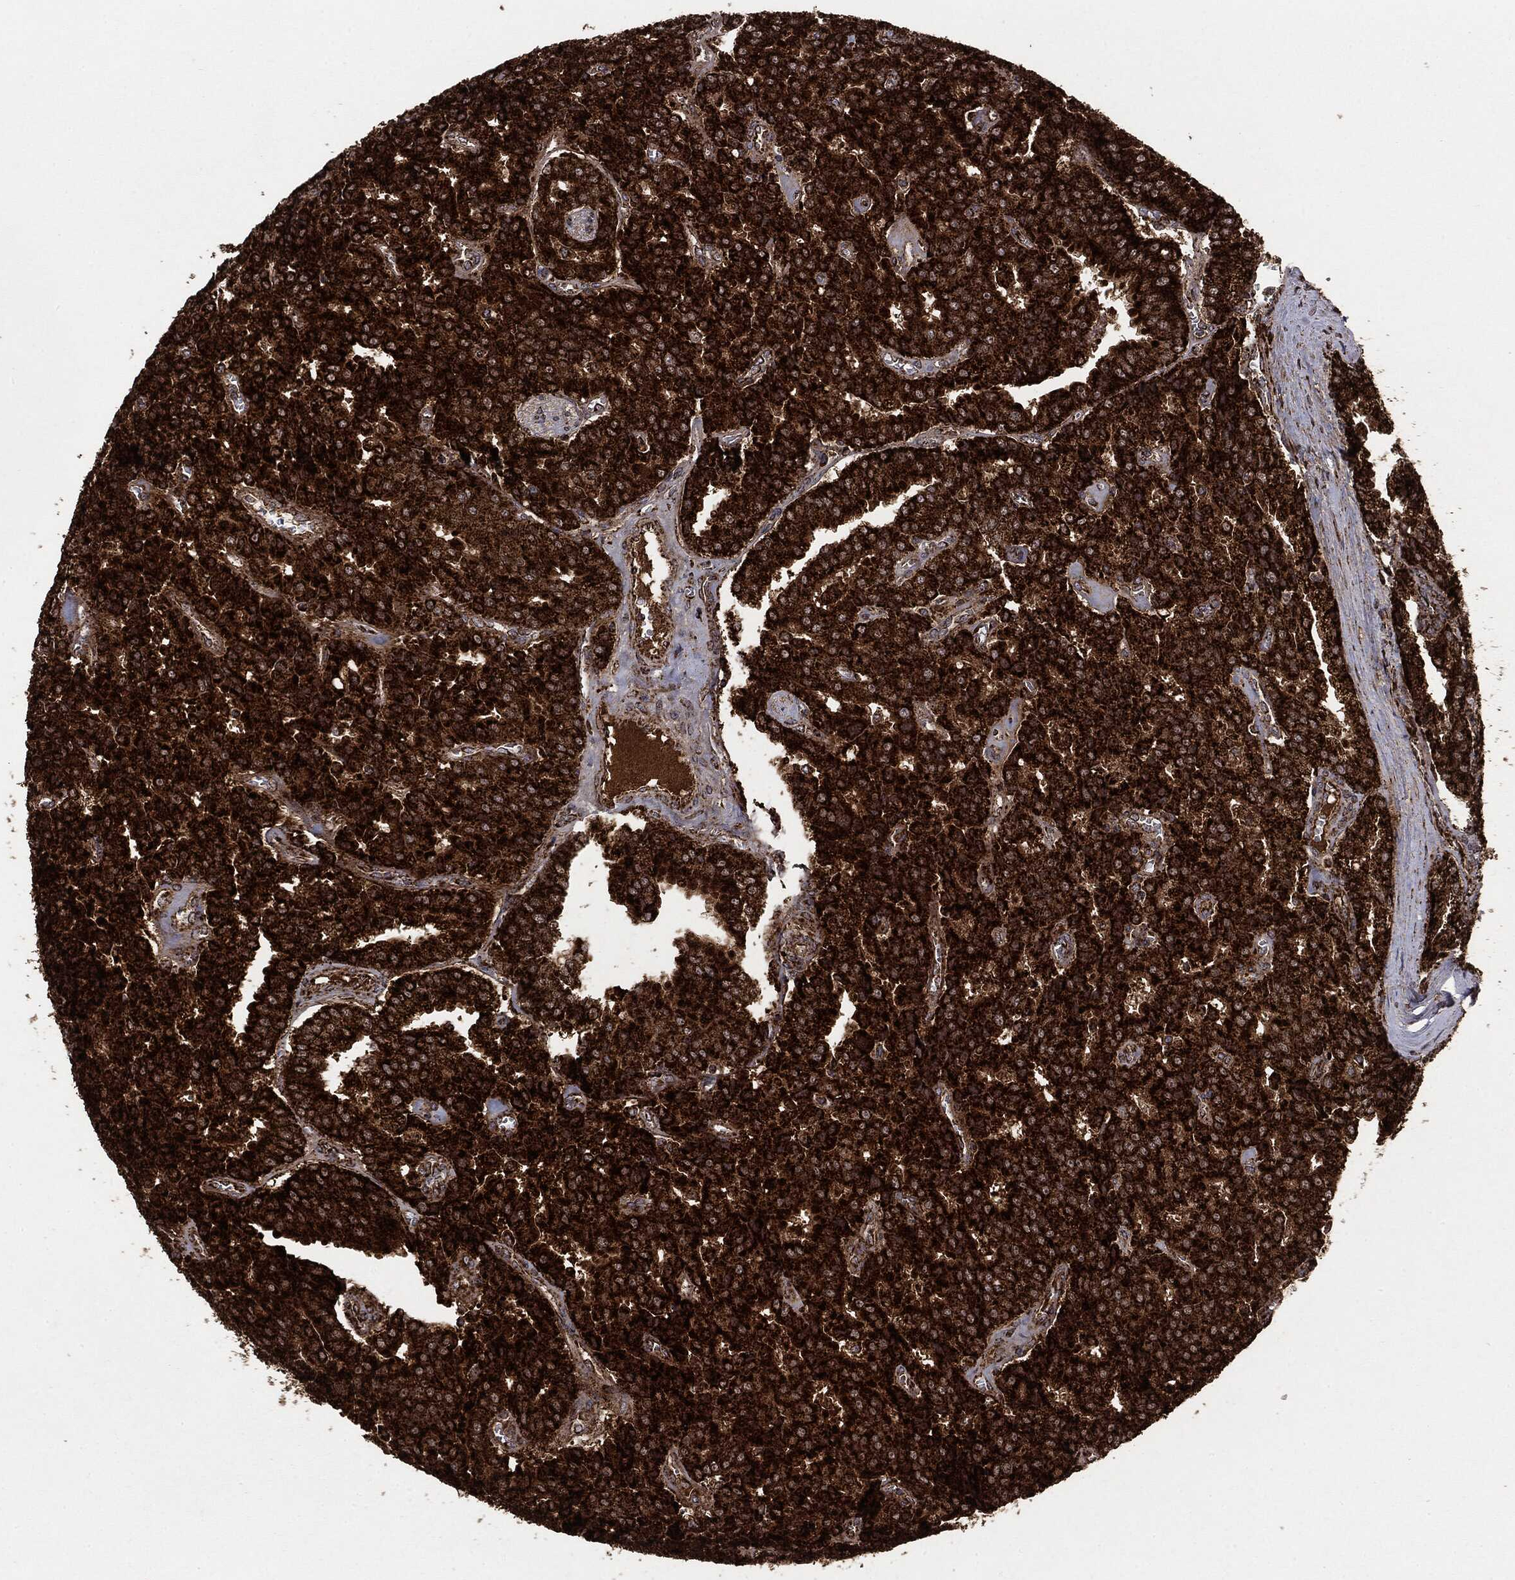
{"staining": {"intensity": "strong", "quantity": ">75%", "location": "cytoplasmic/membranous"}, "tissue": "prostate cancer", "cell_type": "Tumor cells", "image_type": "cancer", "snomed": [{"axis": "morphology", "description": "Adenocarcinoma, NOS"}, {"axis": "topography", "description": "Prostate and seminal vesicle, NOS"}, {"axis": "topography", "description": "Prostate"}], "caption": "Human adenocarcinoma (prostate) stained with a protein marker reveals strong staining in tumor cells.", "gene": "MAP2K1", "patient": {"sex": "male", "age": 67}}